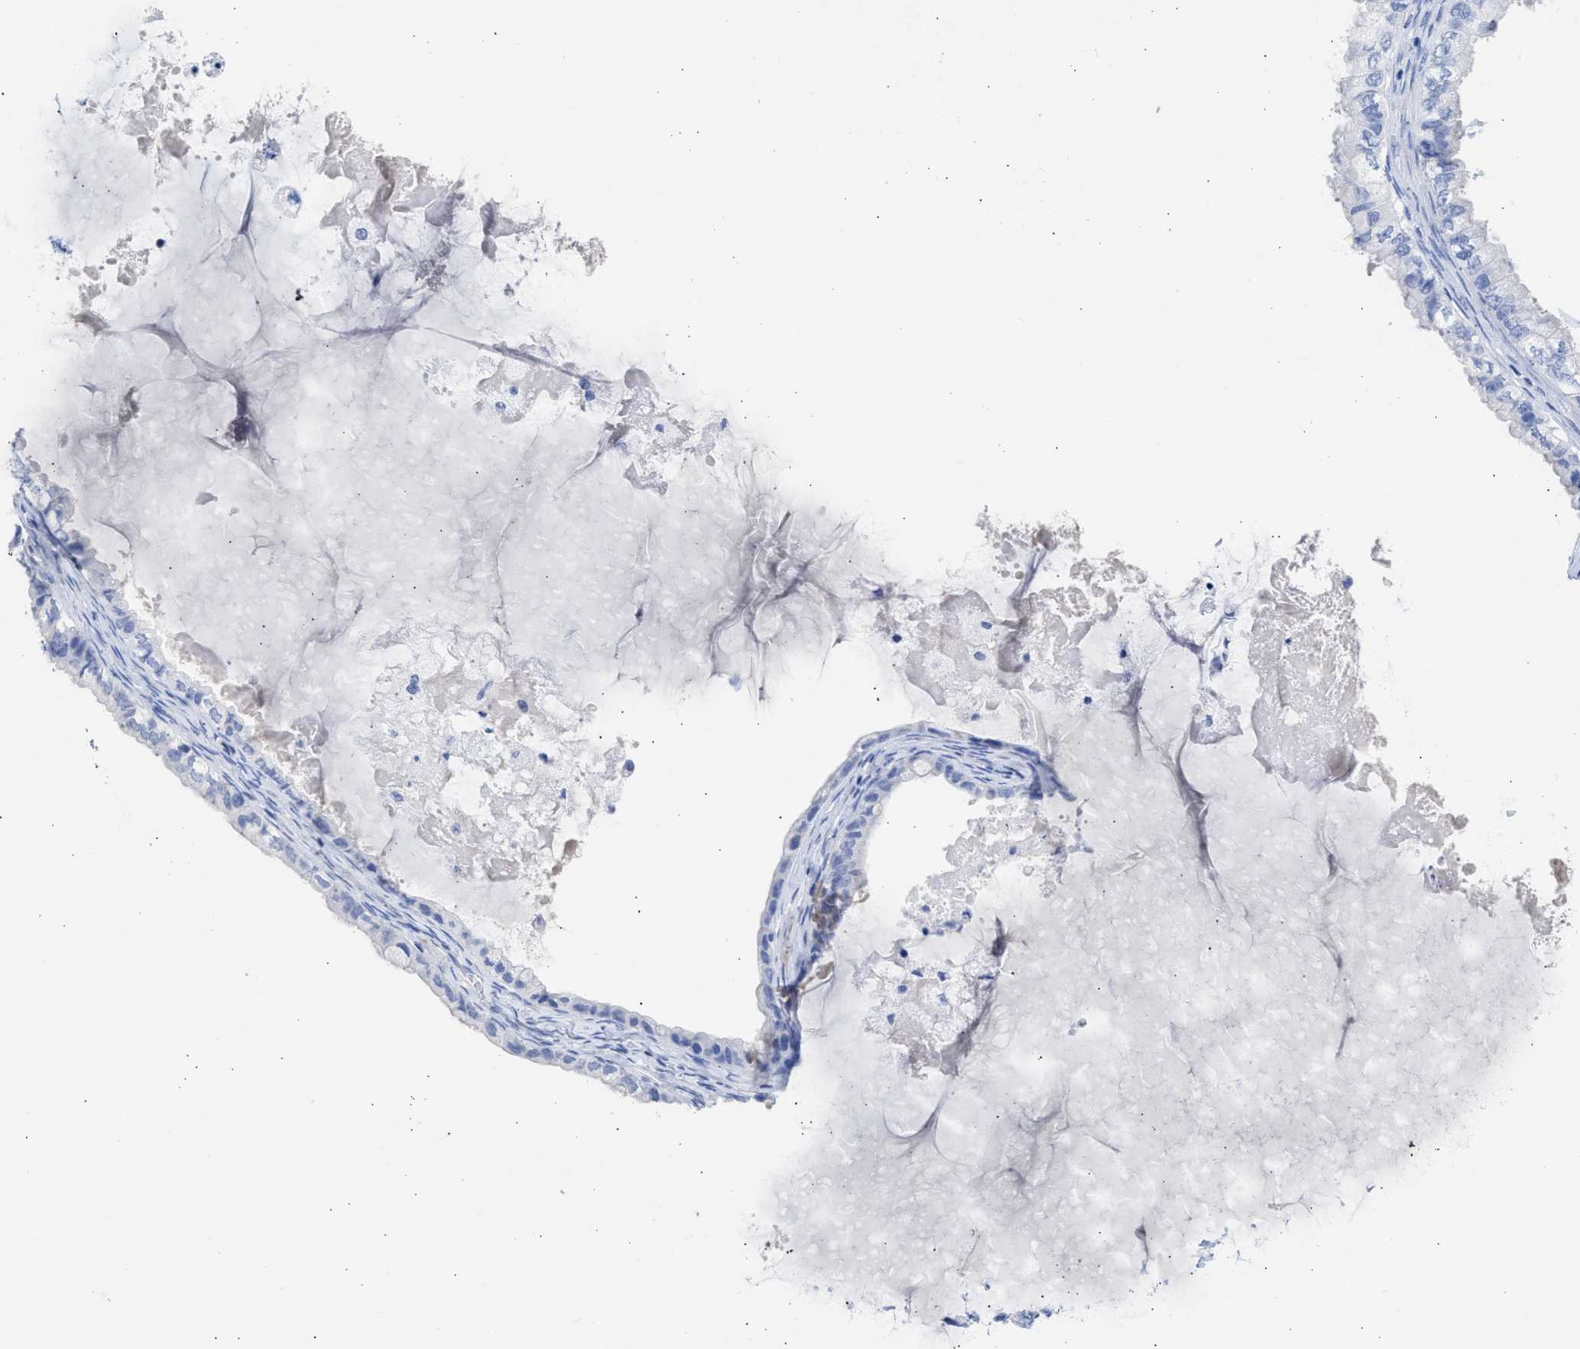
{"staining": {"intensity": "negative", "quantity": "none", "location": "none"}, "tissue": "ovarian cancer", "cell_type": "Tumor cells", "image_type": "cancer", "snomed": [{"axis": "morphology", "description": "Cystadenocarcinoma, mucinous, NOS"}, {"axis": "topography", "description": "Ovary"}], "caption": "Histopathology image shows no significant protein expression in tumor cells of ovarian cancer.", "gene": "NCAM1", "patient": {"sex": "female", "age": 80}}